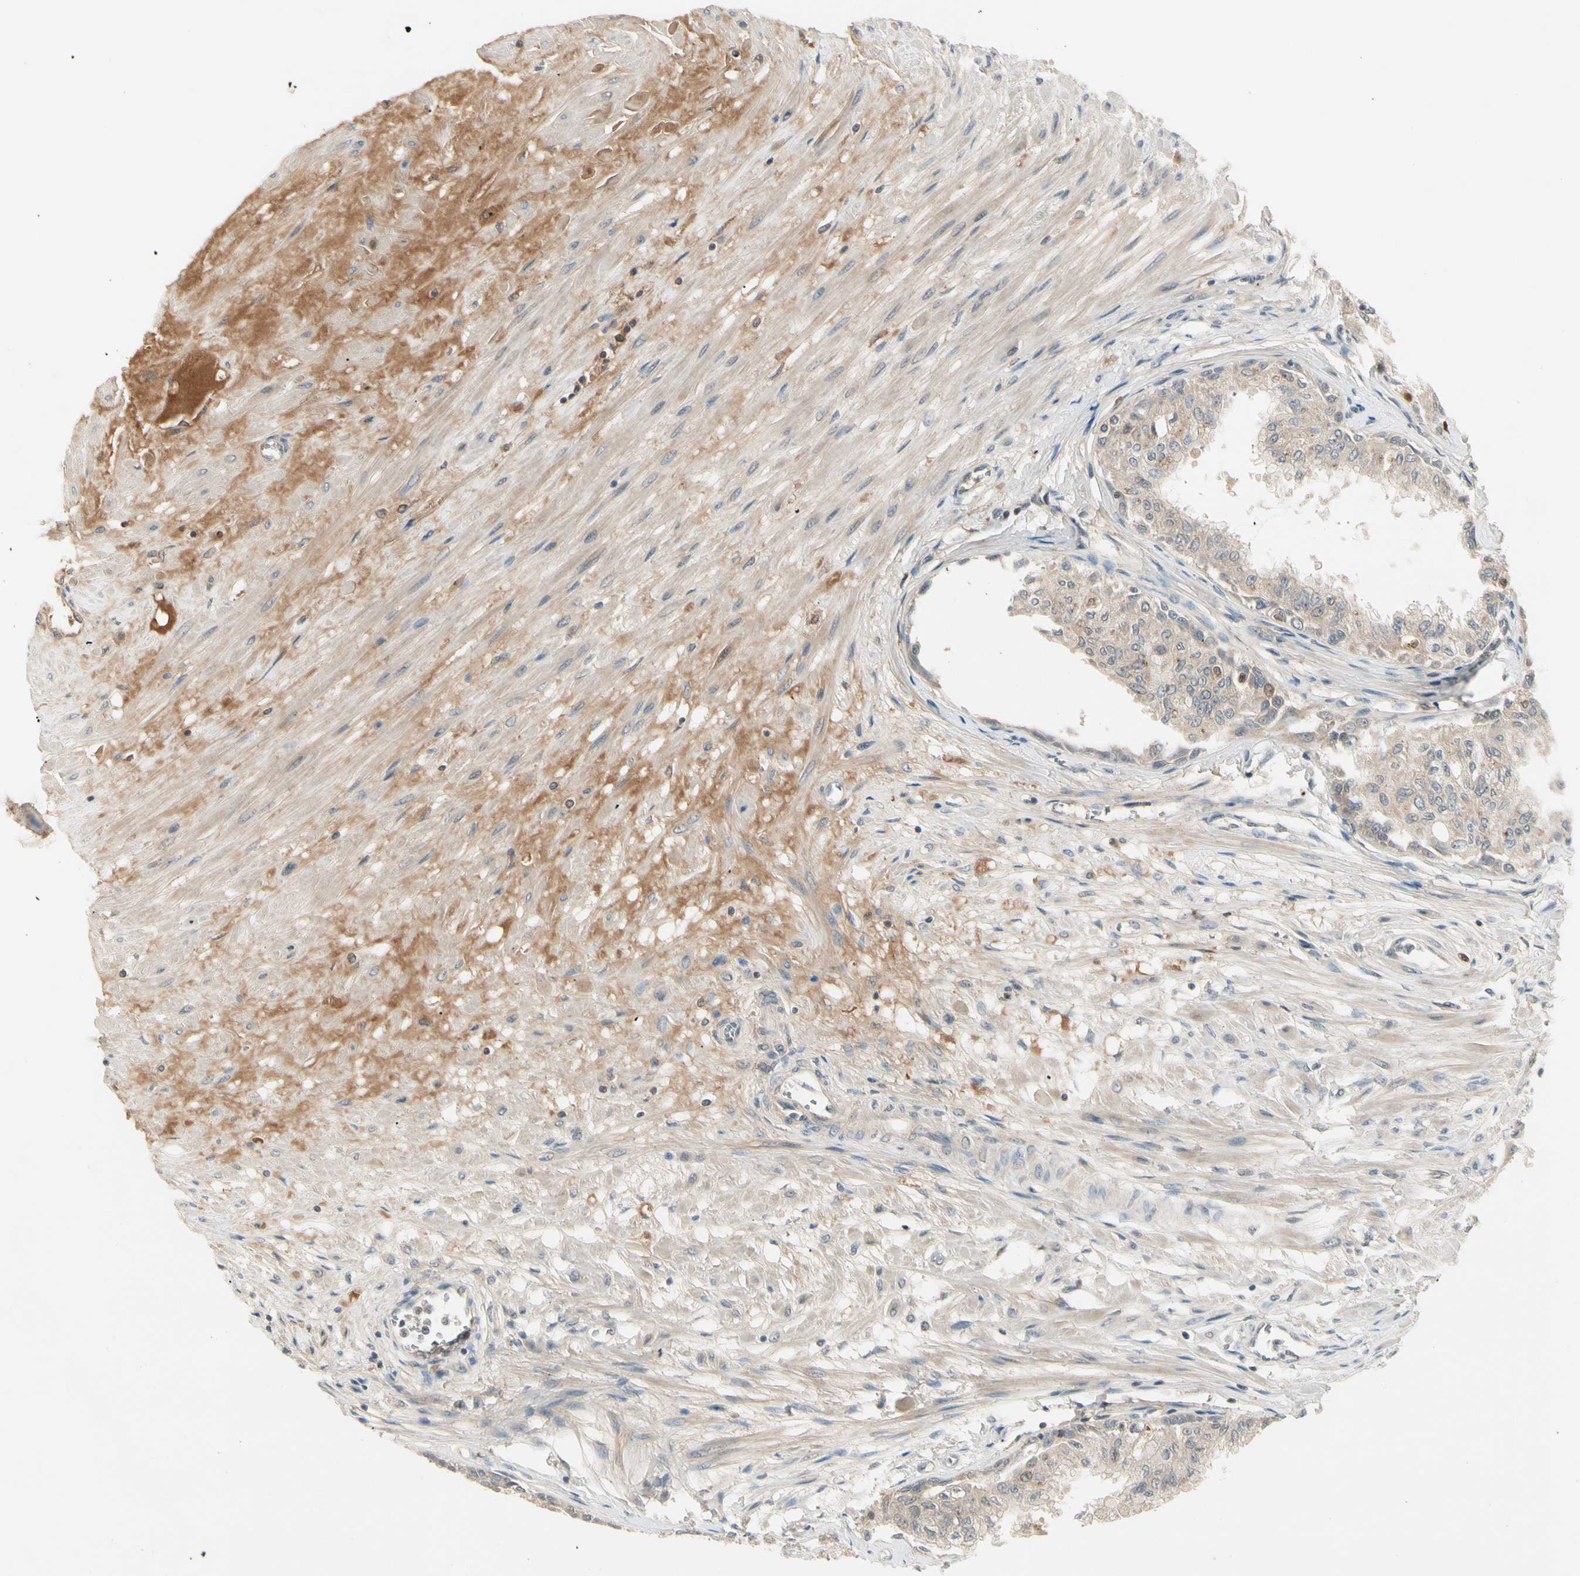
{"staining": {"intensity": "weak", "quantity": ">75%", "location": "cytoplasmic/membranous"}, "tissue": "prostate", "cell_type": "Glandular cells", "image_type": "normal", "snomed": [{"axis": "morphology", "description": "Normal tissue, NOS"}, {"axis": "topography", "description": "Prostate"}, {"axis": "topography", "description": "Seminal veicle"}], "caption": "Immunohistochemistry of unremarkable human prostate demonstrates low levels of weak cytoplasmic/membranous positivity in approximately >75% of glandular cells. (DAB IHC with brightfield microscopy, high magnification).", "gene": "CCL4", "patient": {"sex": "male", "age": 60}}